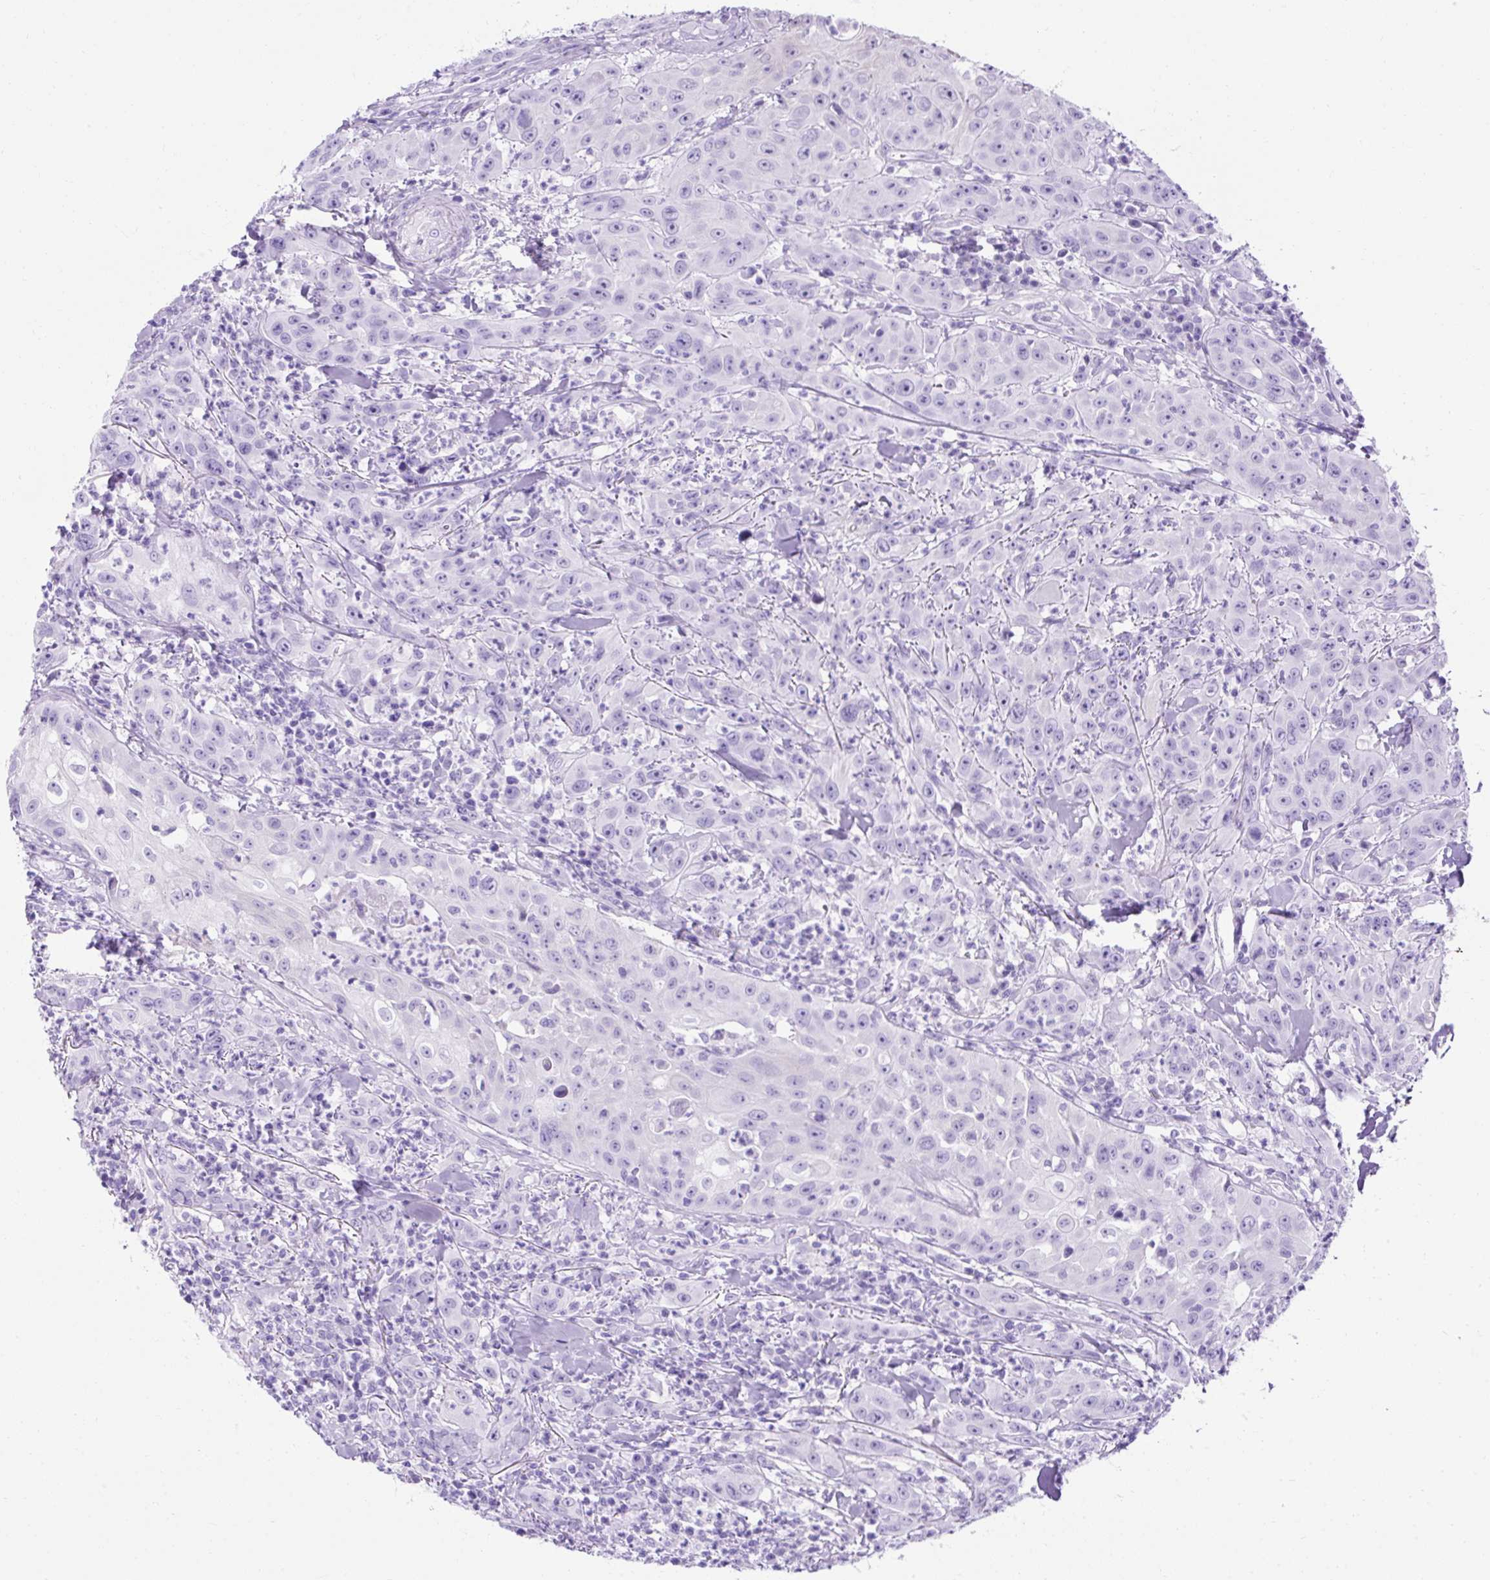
{"staining": {"intensity": "moderate", "quantity": "<25%", "location": "cytoplasmic/membranous"}, "tissue": "head and neck cancer", "cell_type": "Tumor cells", "image_type": "cancer", "snomed": [{"axis": "morphology", "description": "Squamous cell carcinoma, NOS"}, {"axis": "topography", "description": "Skin"}, {"axis": "topography", "description": "Head-Neck"}], "caption": "Immunohistochemistry (DAB) staining of head and neck cancer displays moderate cytoplasmic/membranous protein staining in approximately <25% of tumor cells.", "gene": "KRT12", "patient": {"sex": "male", "age": 80}}